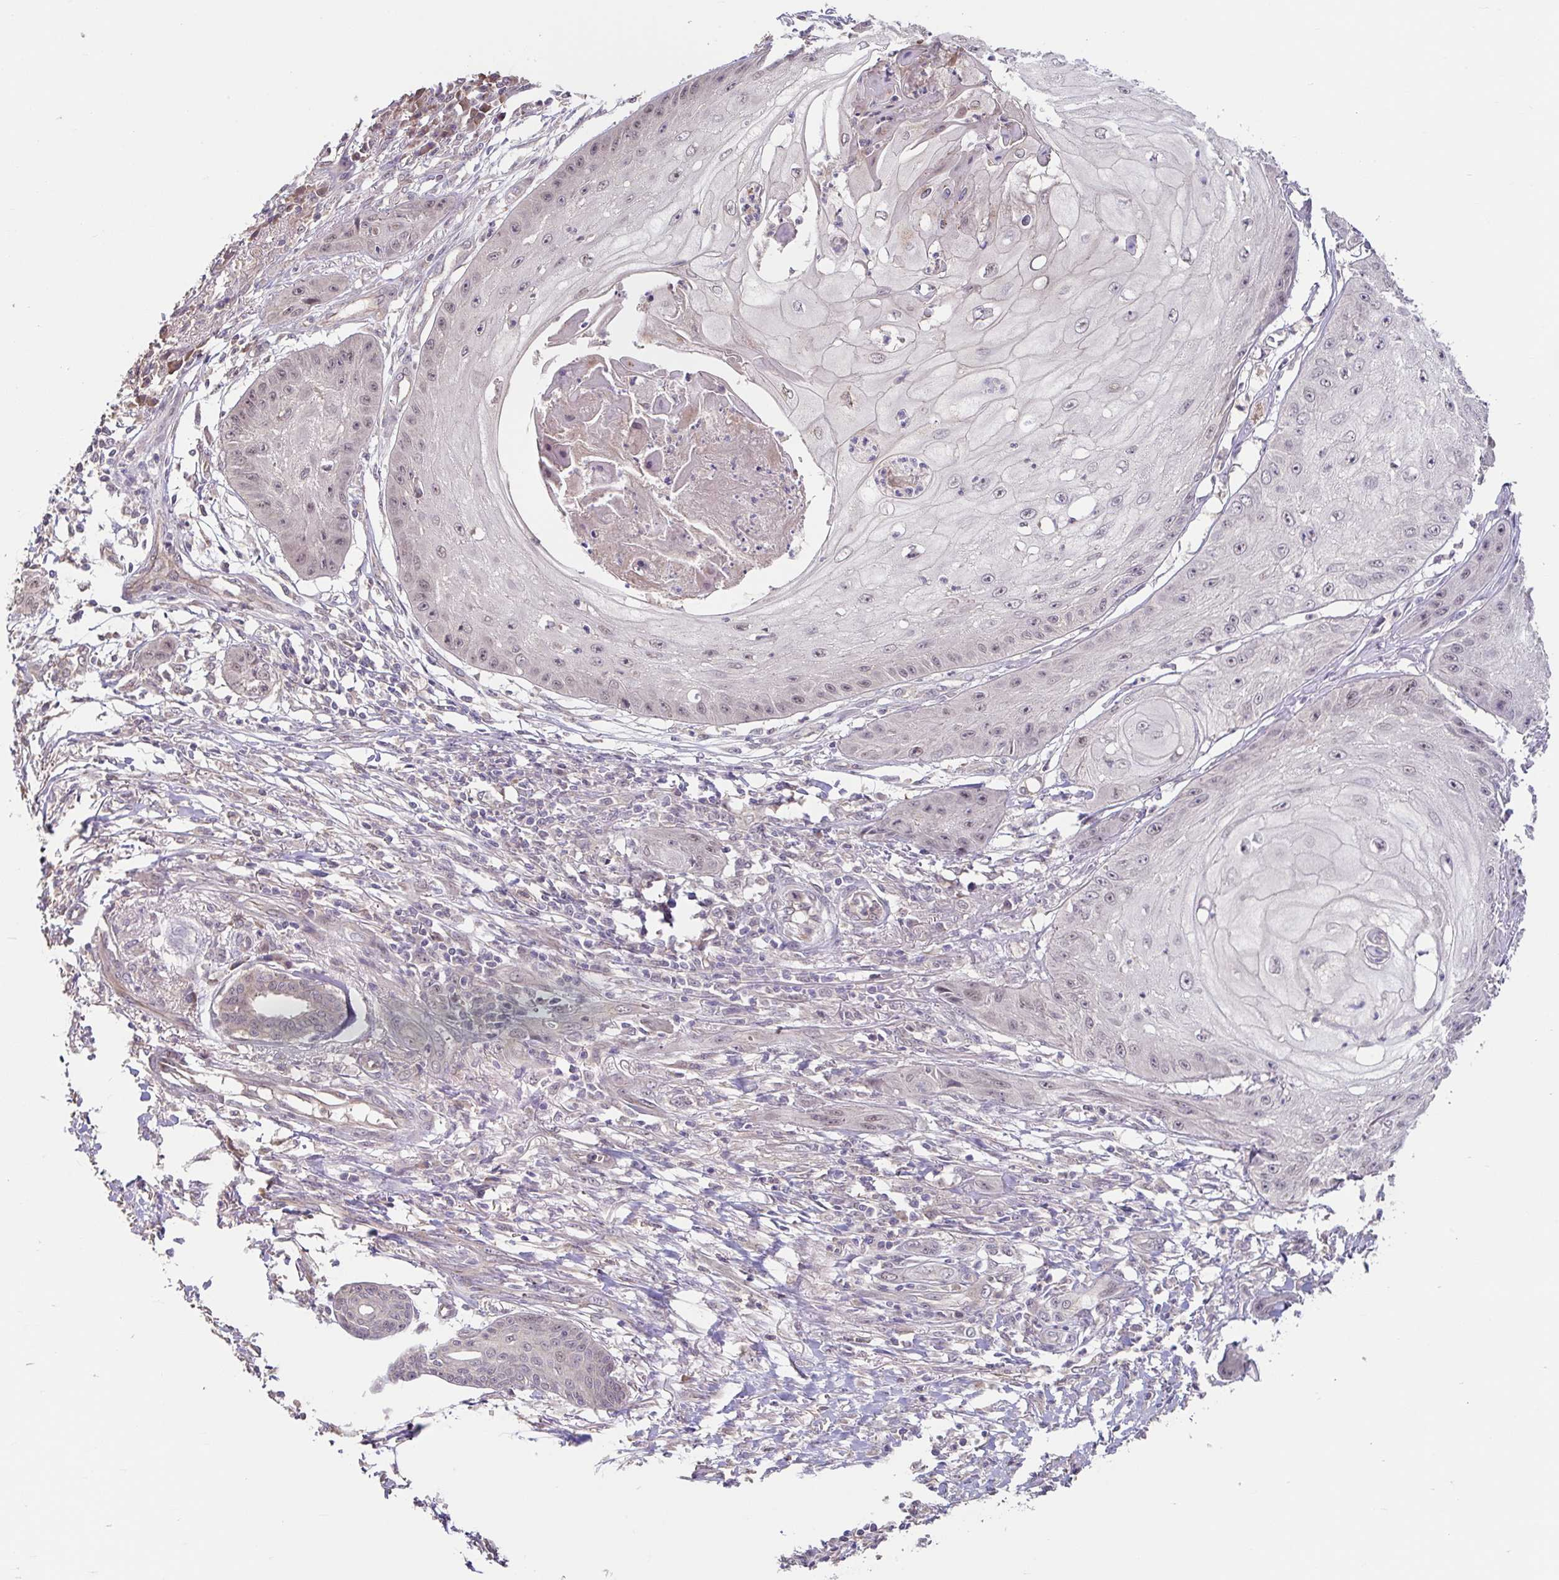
{"staining": {"intensity": "weak", "quantity": "25%-75%", "location": "nuclear"}, "tissue": "skin cancer", "cell_type": "Tumor cells", "image_type": "cancer", "snomed": [{"axis": "morphology", "description": "Squamous cell carcinoma, NOS"}, {"axis": "topography", "description": "Skin"}], "caption": "IHC micrograph of human squamous cell carcinoma (skin) stained for a protein (brown), which demonstrates low levels of weak nuclear expression in about 25%-75% of tumor cells.", "gene": "STYXL1", "patient": {"sex": "male", "age": 70}}